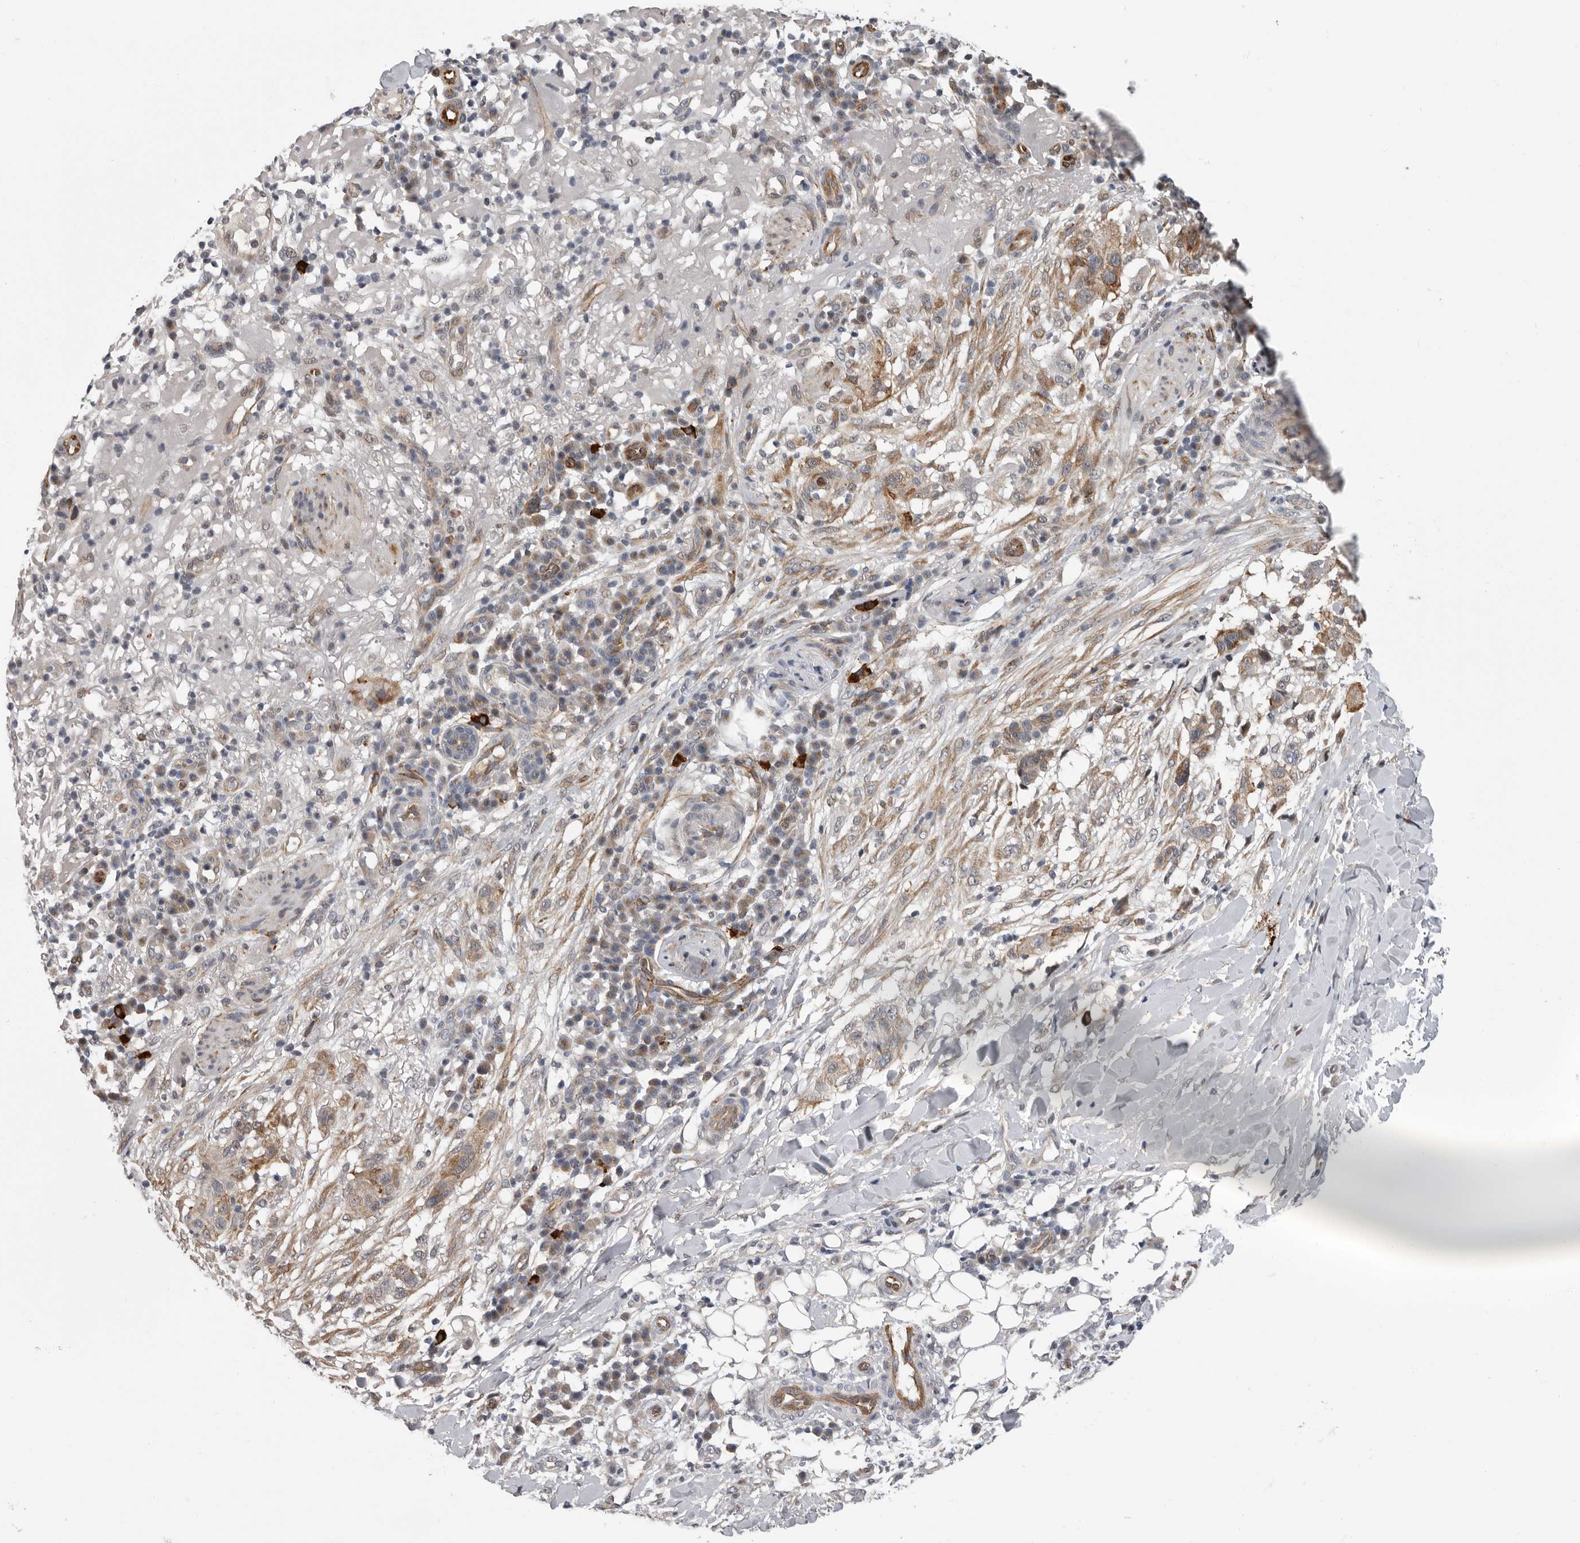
{"staining": {"intensity": "moderate", "quantity": ">75%", "location": "cytoplasmic/membranous"}, "tissue": "skin cancer", "cell_type": "Tumor cells", "image_type": "cancer", "snomed": [{"axis": "morphology", "description": "Normal tissue, NOS"}, {"axis": "morphology", "description": "Squamous cell carcinoma, NOS"}, {"axis": "topography", "description": "Skin"}], "caption": "Protein analysis of skin cancer tissue reveals moderate cytoplasmic/membranous positivity in about >75% of tumor cells.", "gene": "RALGPS2", "patient": {"sex": "female", "age": 96}}